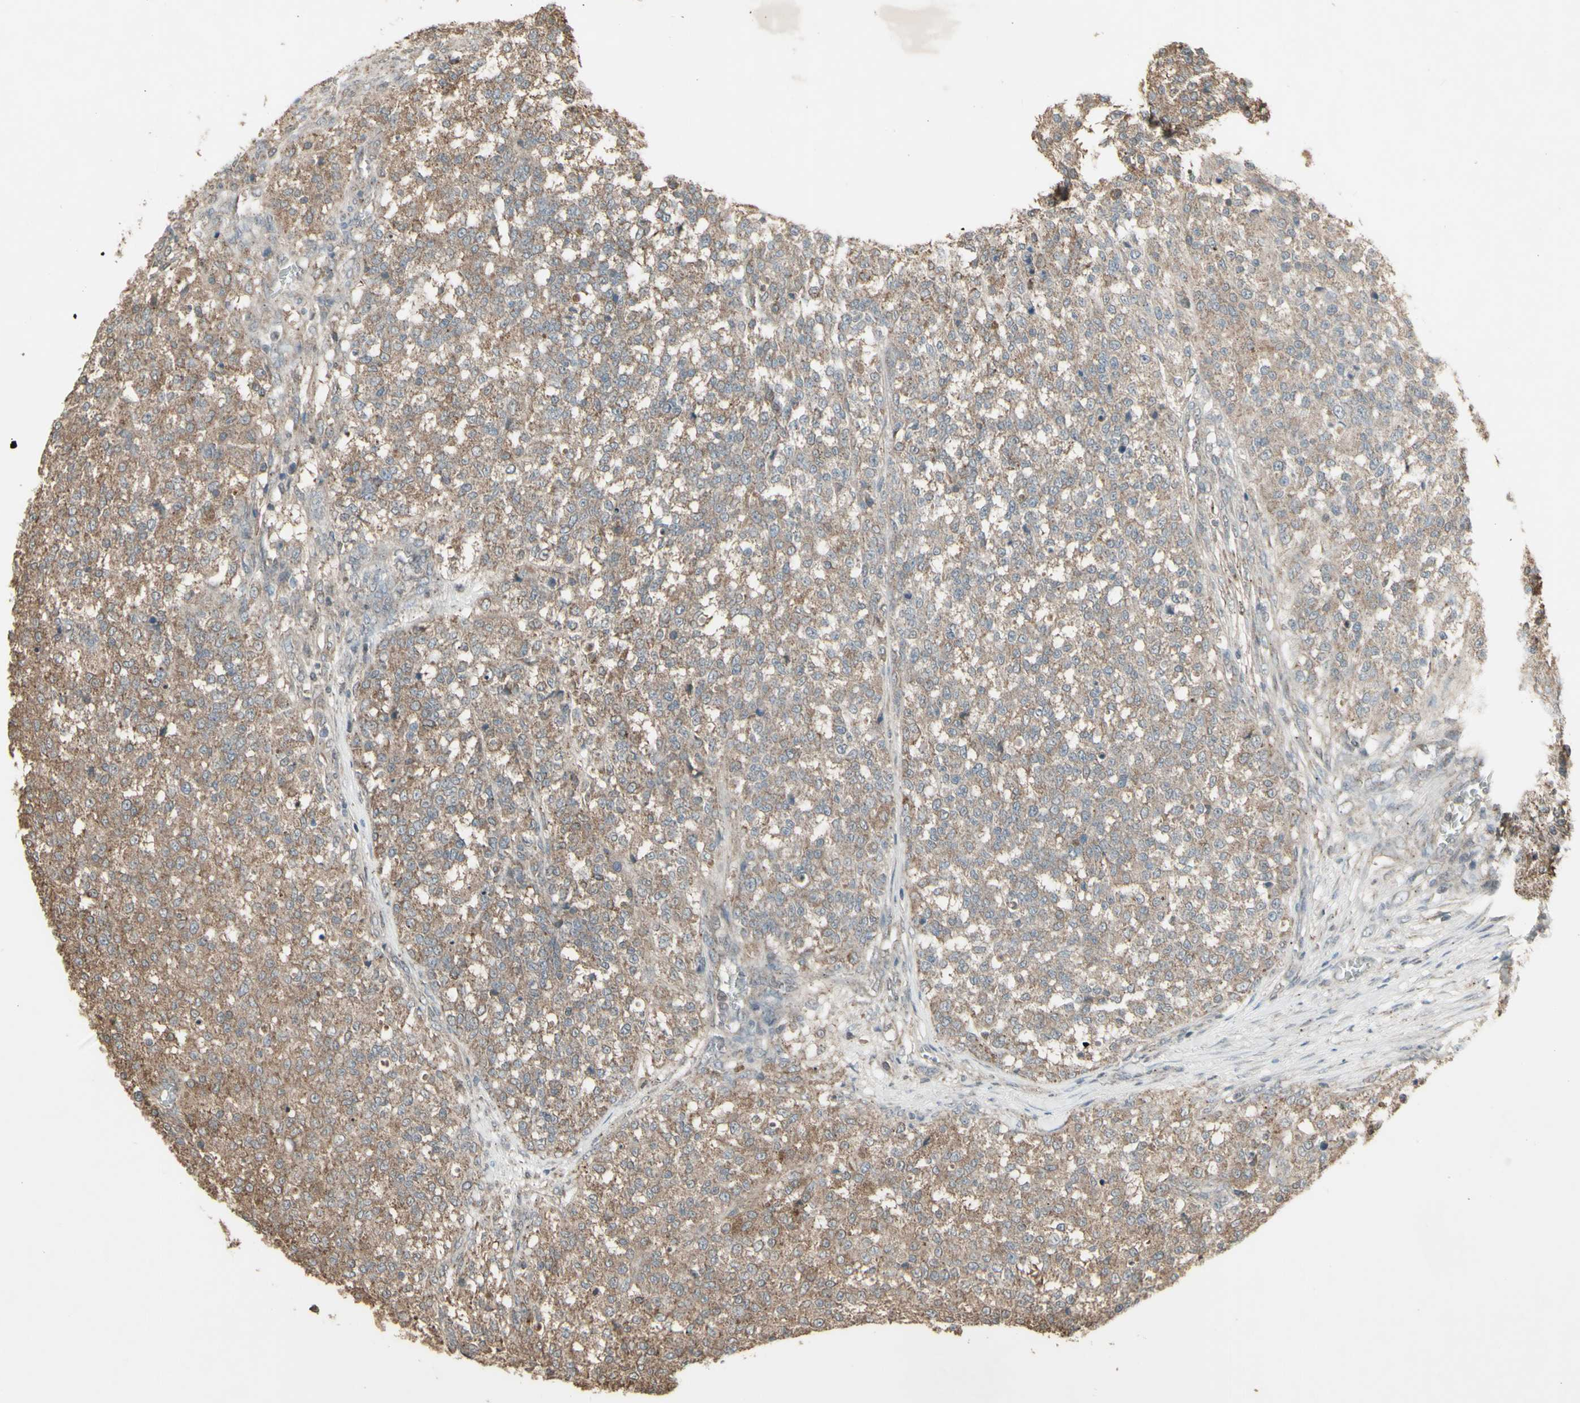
{"staining": {"intensity": "negative", "quantity": "none", "location": "none"}, "tissue": "testis cancer", "cell_type": "Tumor cells", "image_type": "cancer", "snomed": [{"axis": "morphology", "description": "Seminoma, NOS"}, {"axis": "topography", "description": "Testis"}], "caption": "Immunohistochemistry (IHC) micrograph of human seminoma (testis) stained for a protein (brown), which demonstrates no staining in tumor cells. Brightfield microscopy of immunohistochemistry (IHC) stained with DAB (3,3'-diaminobenzidine) (brown) and hematoxylin (blue), captured at high magnification.", "gene": "FXYD3", "patient": {"sex": "male", "age": 59}}